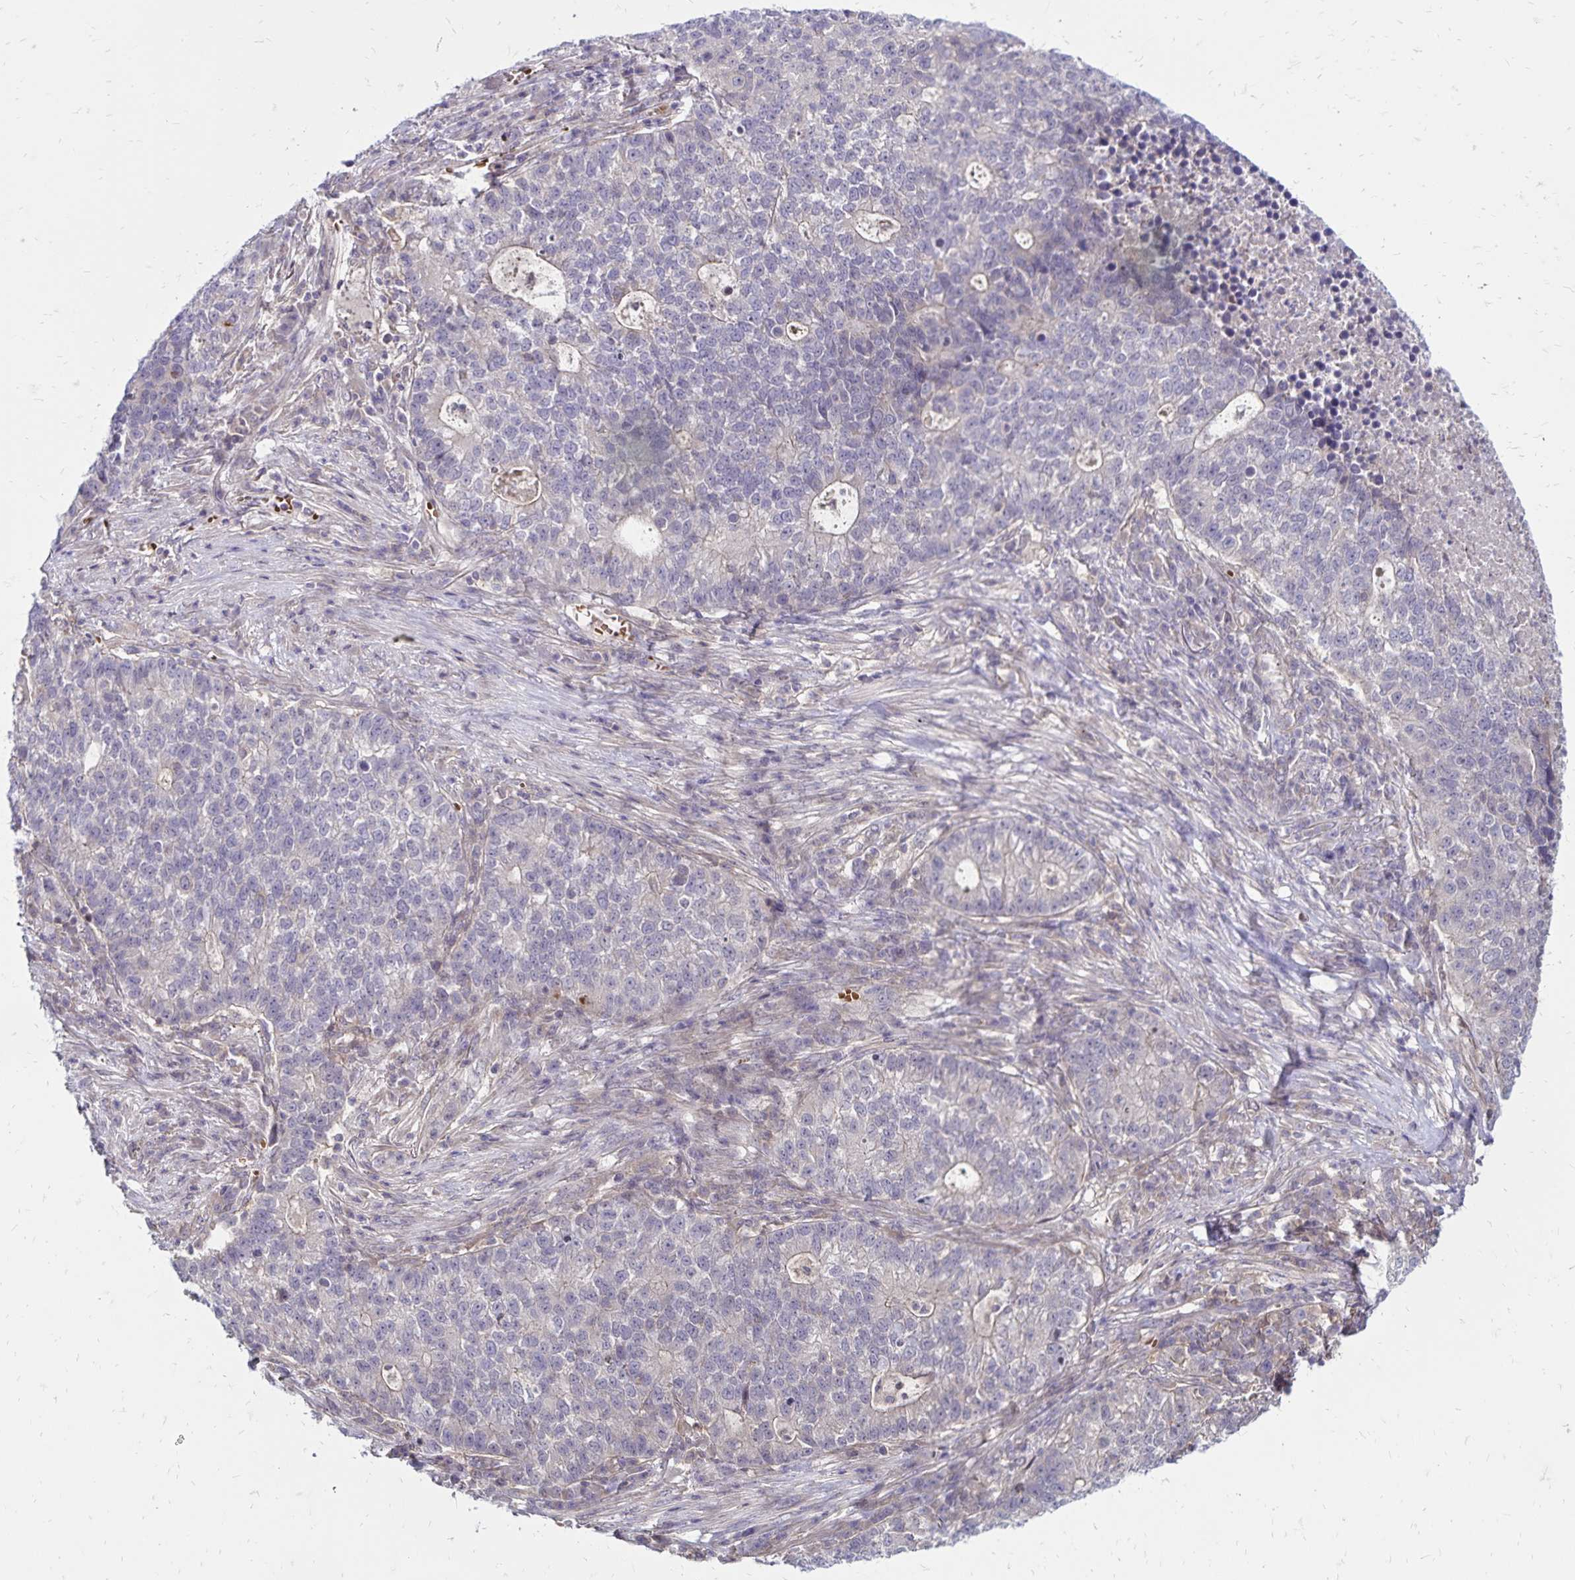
{"staining": {"intensity": "negative", "quantity": "none", "location": "none"}, "tissue": "lung cancer", "cell_type": "Tumor cells", "image_type": "cancer", "snomed": [{"axis": "morphology", "description": "Adenocarcinoma, NOS"}, {"axis": "topography", "description": "Lung"}], "caption": "This is a micrograph of immunohistochemistry staining of lung cancer, which shows no expression in tumor cells.", "gene": "FSD1", "patient": {"sex": "male", "age": 57}}